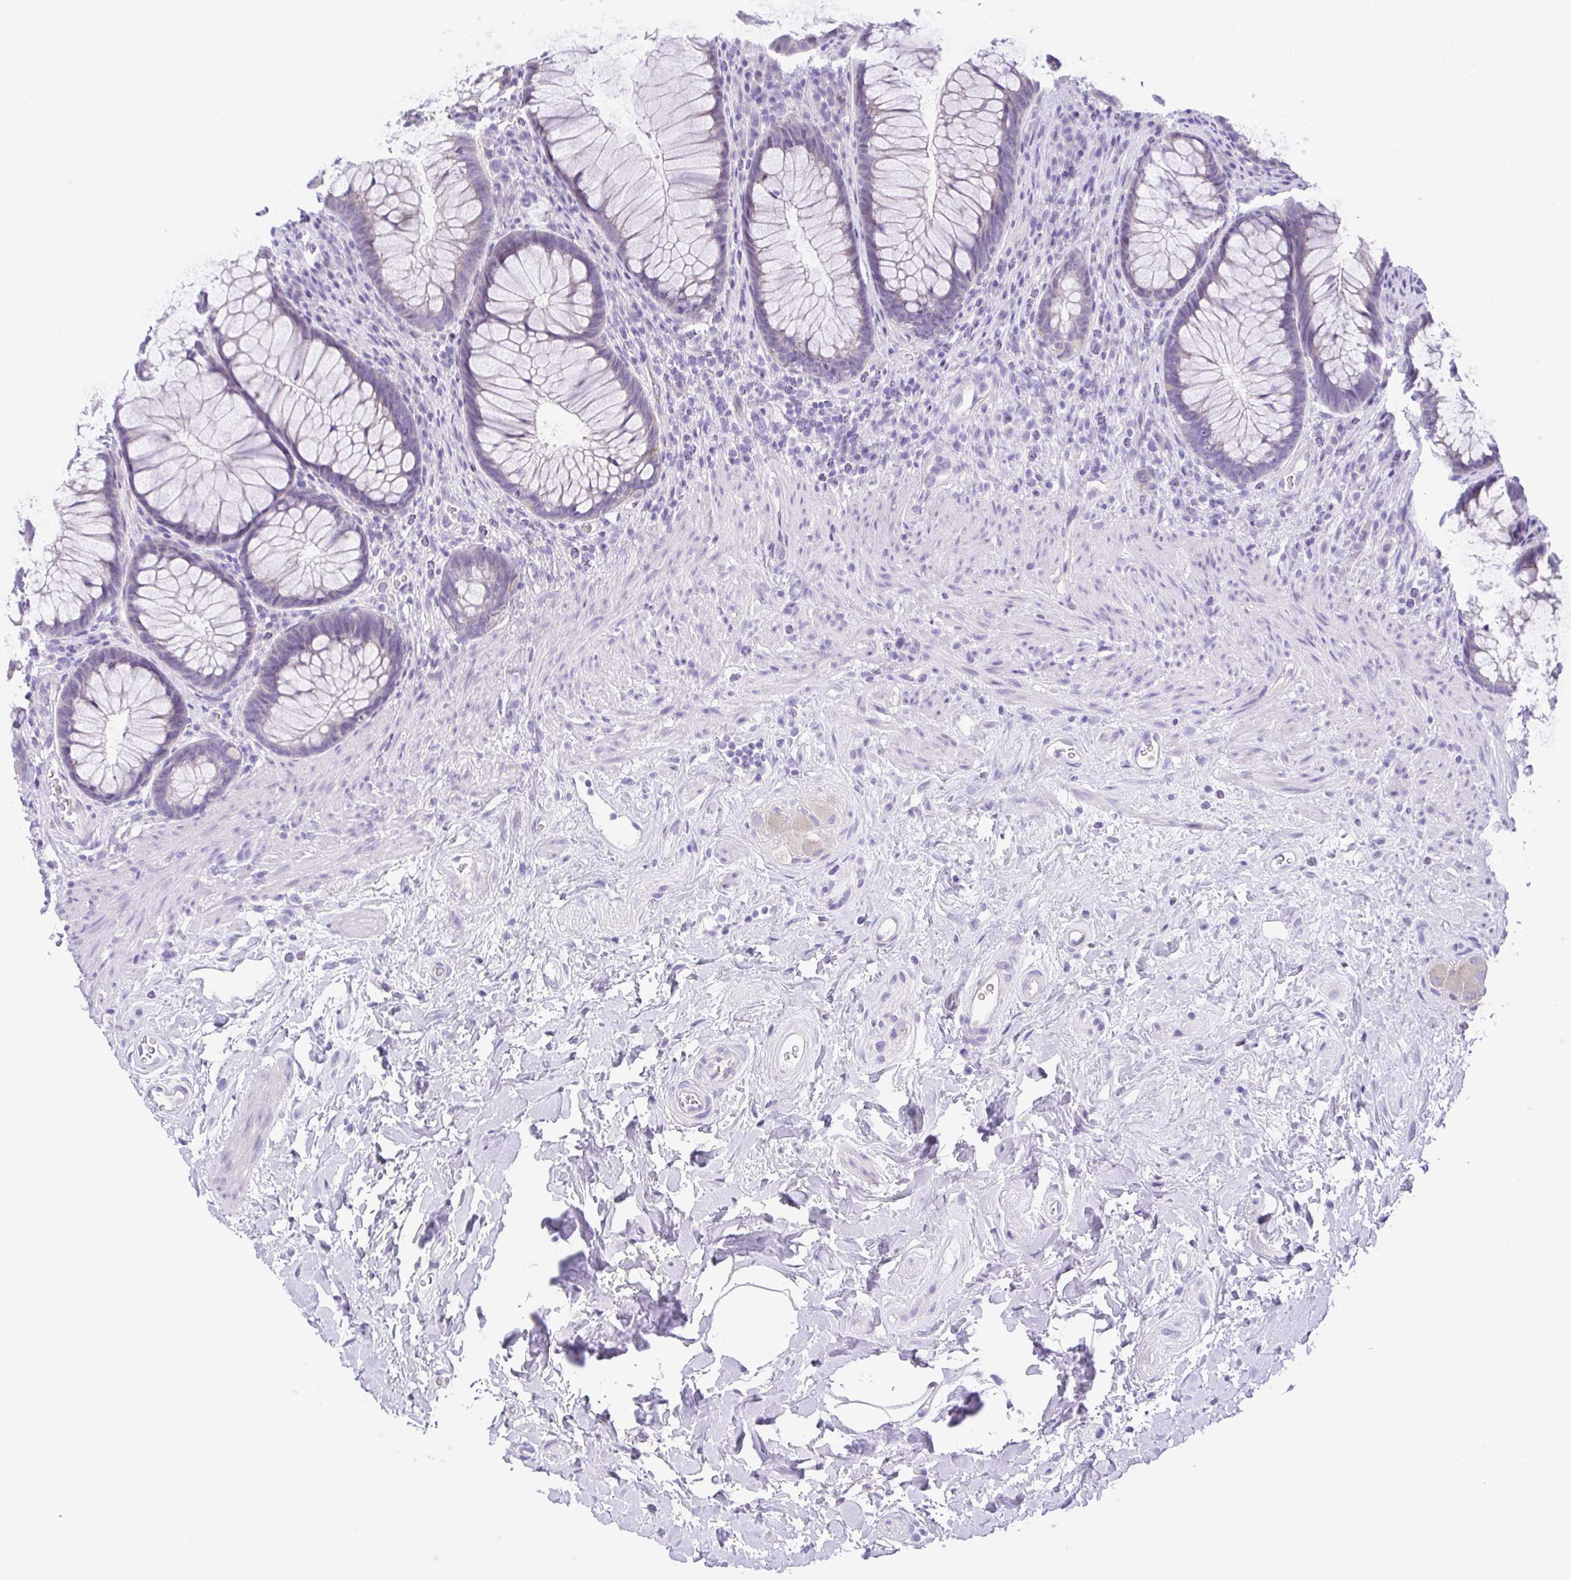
{"staining": {"intensity": "negative", "quantity": "none", "location": "none"}, "tissue": "rectum", "cell_type": "Glandular cells", "image_type": "normal", "snomed": [{"axis": "morphology", "description": "Normal tissue, NOS"}, {"axis": "topography", "description": "Smooth muscle"}, {"axis": "topography", "description": "Rectum"}], "caption": "High power microscopy photomicrograph of an immunohistochemistry (IHC) photomicrograph of benign rectum, revealing no significant staining in glandular cells.", "gene": "LUZP4", "patient": {"sex": "male", "age": 53}}